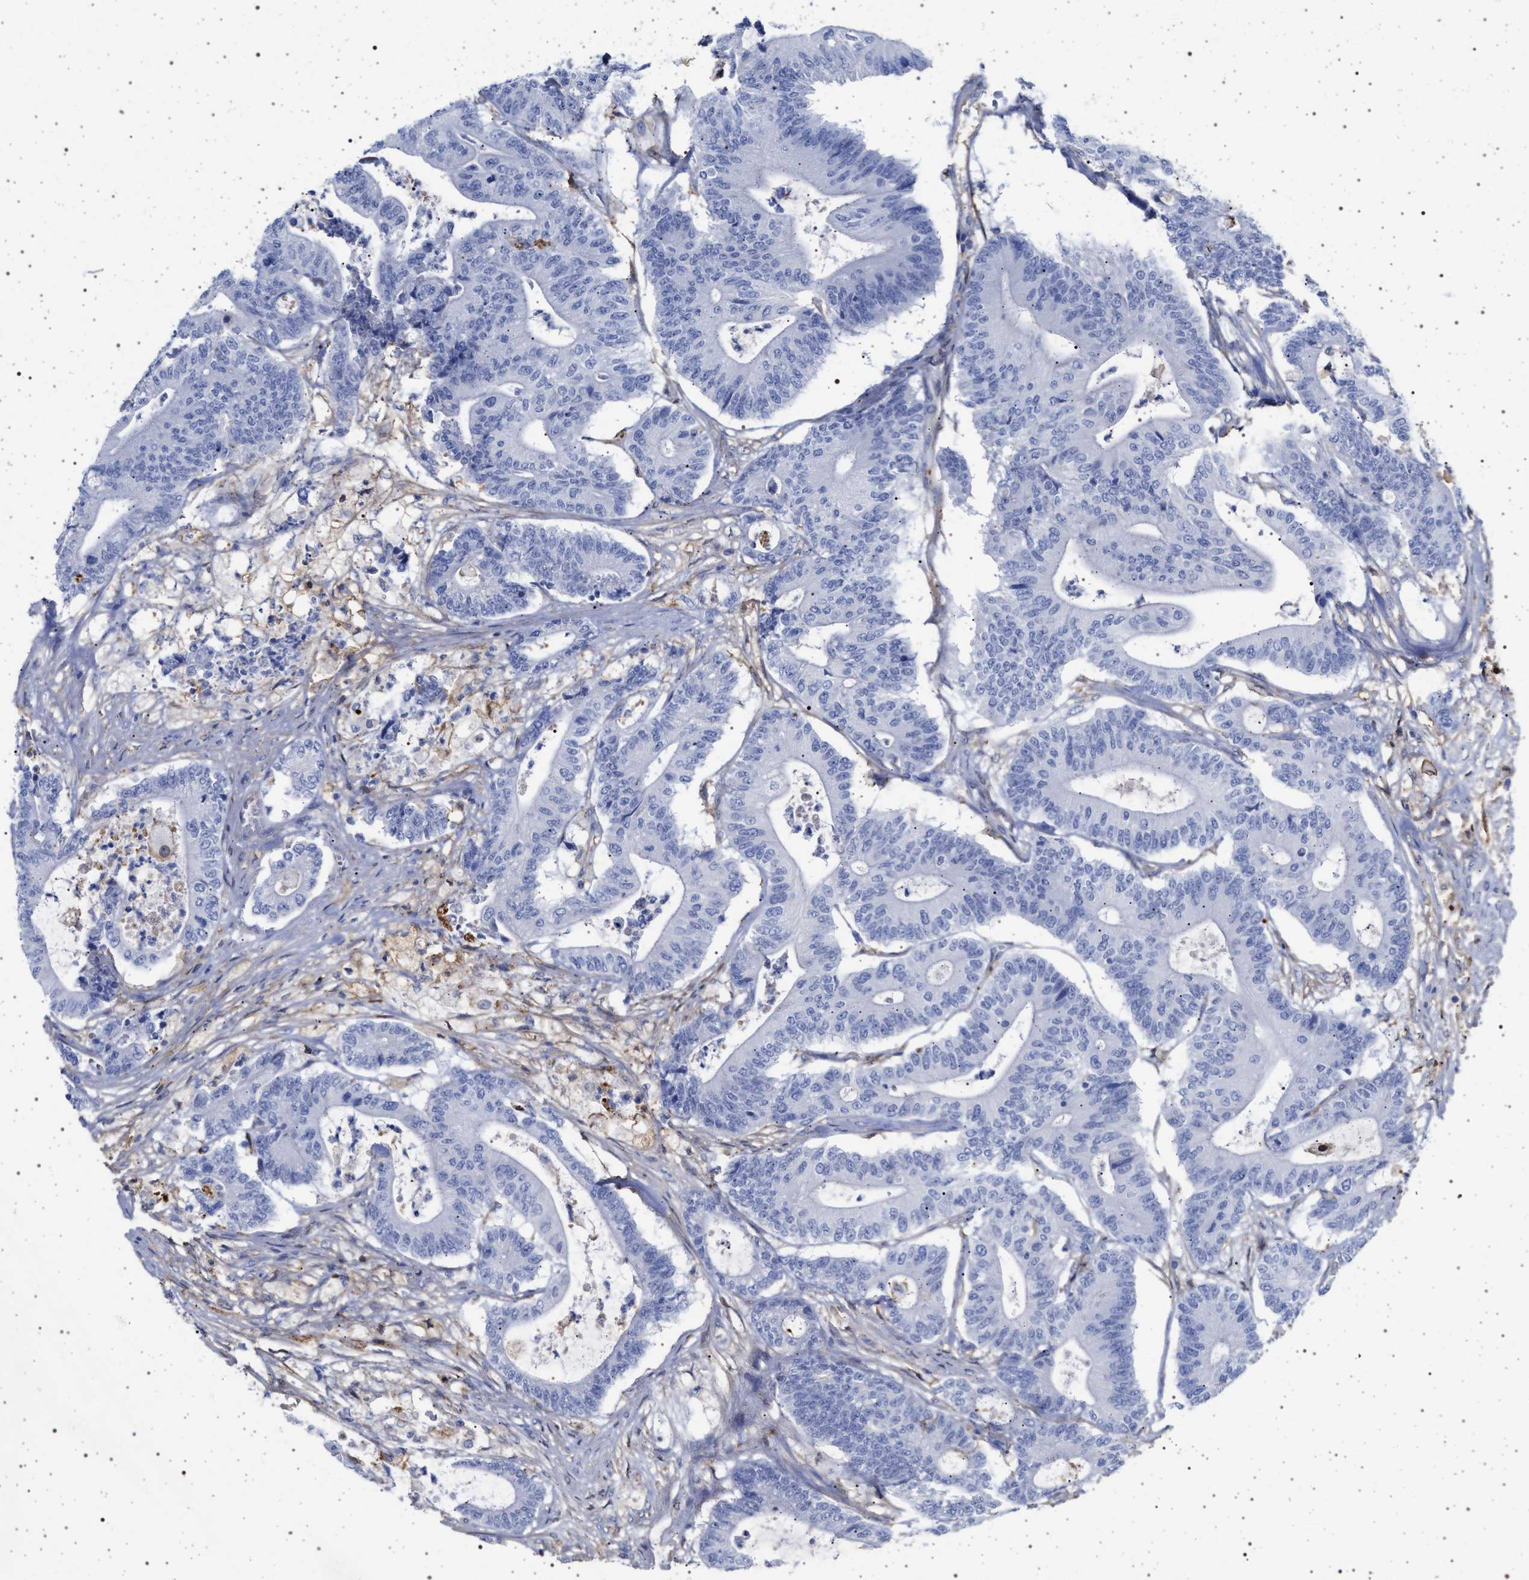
{"staining": {"intensity": "negative", "quantity": "none", "location": "none"}, "tissue": "colorectal cancer", "cell_type": "Tumor cells", "image_type": "cancer", "snomed": [{"axis": "morphology", "description": "Adenocarcinoma, NOS"}, {"axis": "topography", "description": "Colon"}], "caption": "Tumor cells show no significant protein staining in adenocarcinoma (colorectal).", "gene": "PLG", "patient": {"sex": "female", "age": 84}}